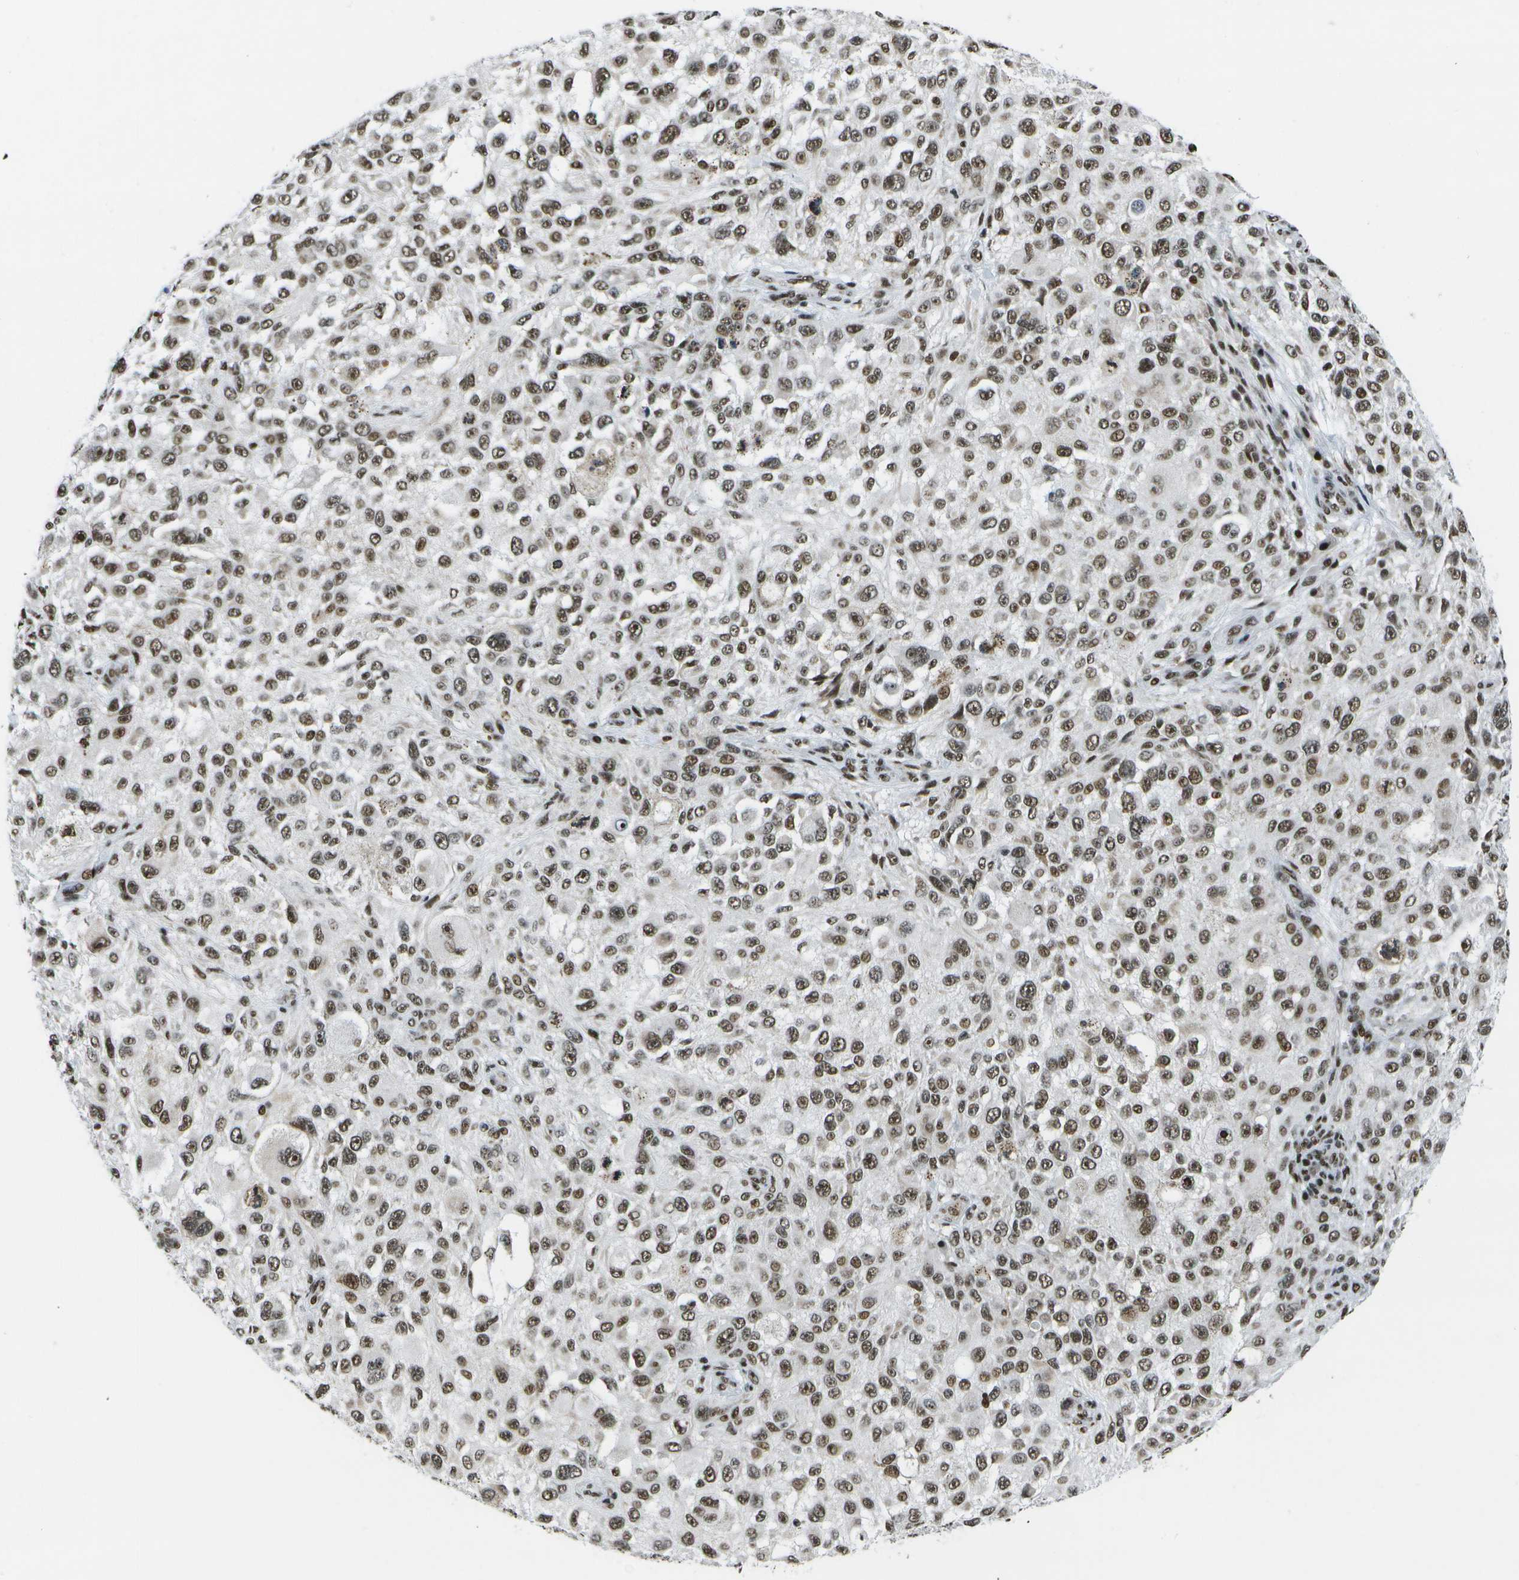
{"staining": {"intensity": "strong", "quantity": ">75%", "location": "nuclear"}, "tissue": "melanoma", "cell_type": "Tumor cells", "image_type": "cancer", "snomed": [{"axis": "morphology", "description": "Necrosis, NOS"}, {"axis": "morphology", "description": "Malignant melanoma, NOS"}, {"axis": "topography", "description": "Skin"}], "caption": "A micrograph of melanoma stained for a protein reveals strong nuclear brown staining in tumor cells.", "gene": "NSRP1", "patient": {"sex": "female", "age": 87}}